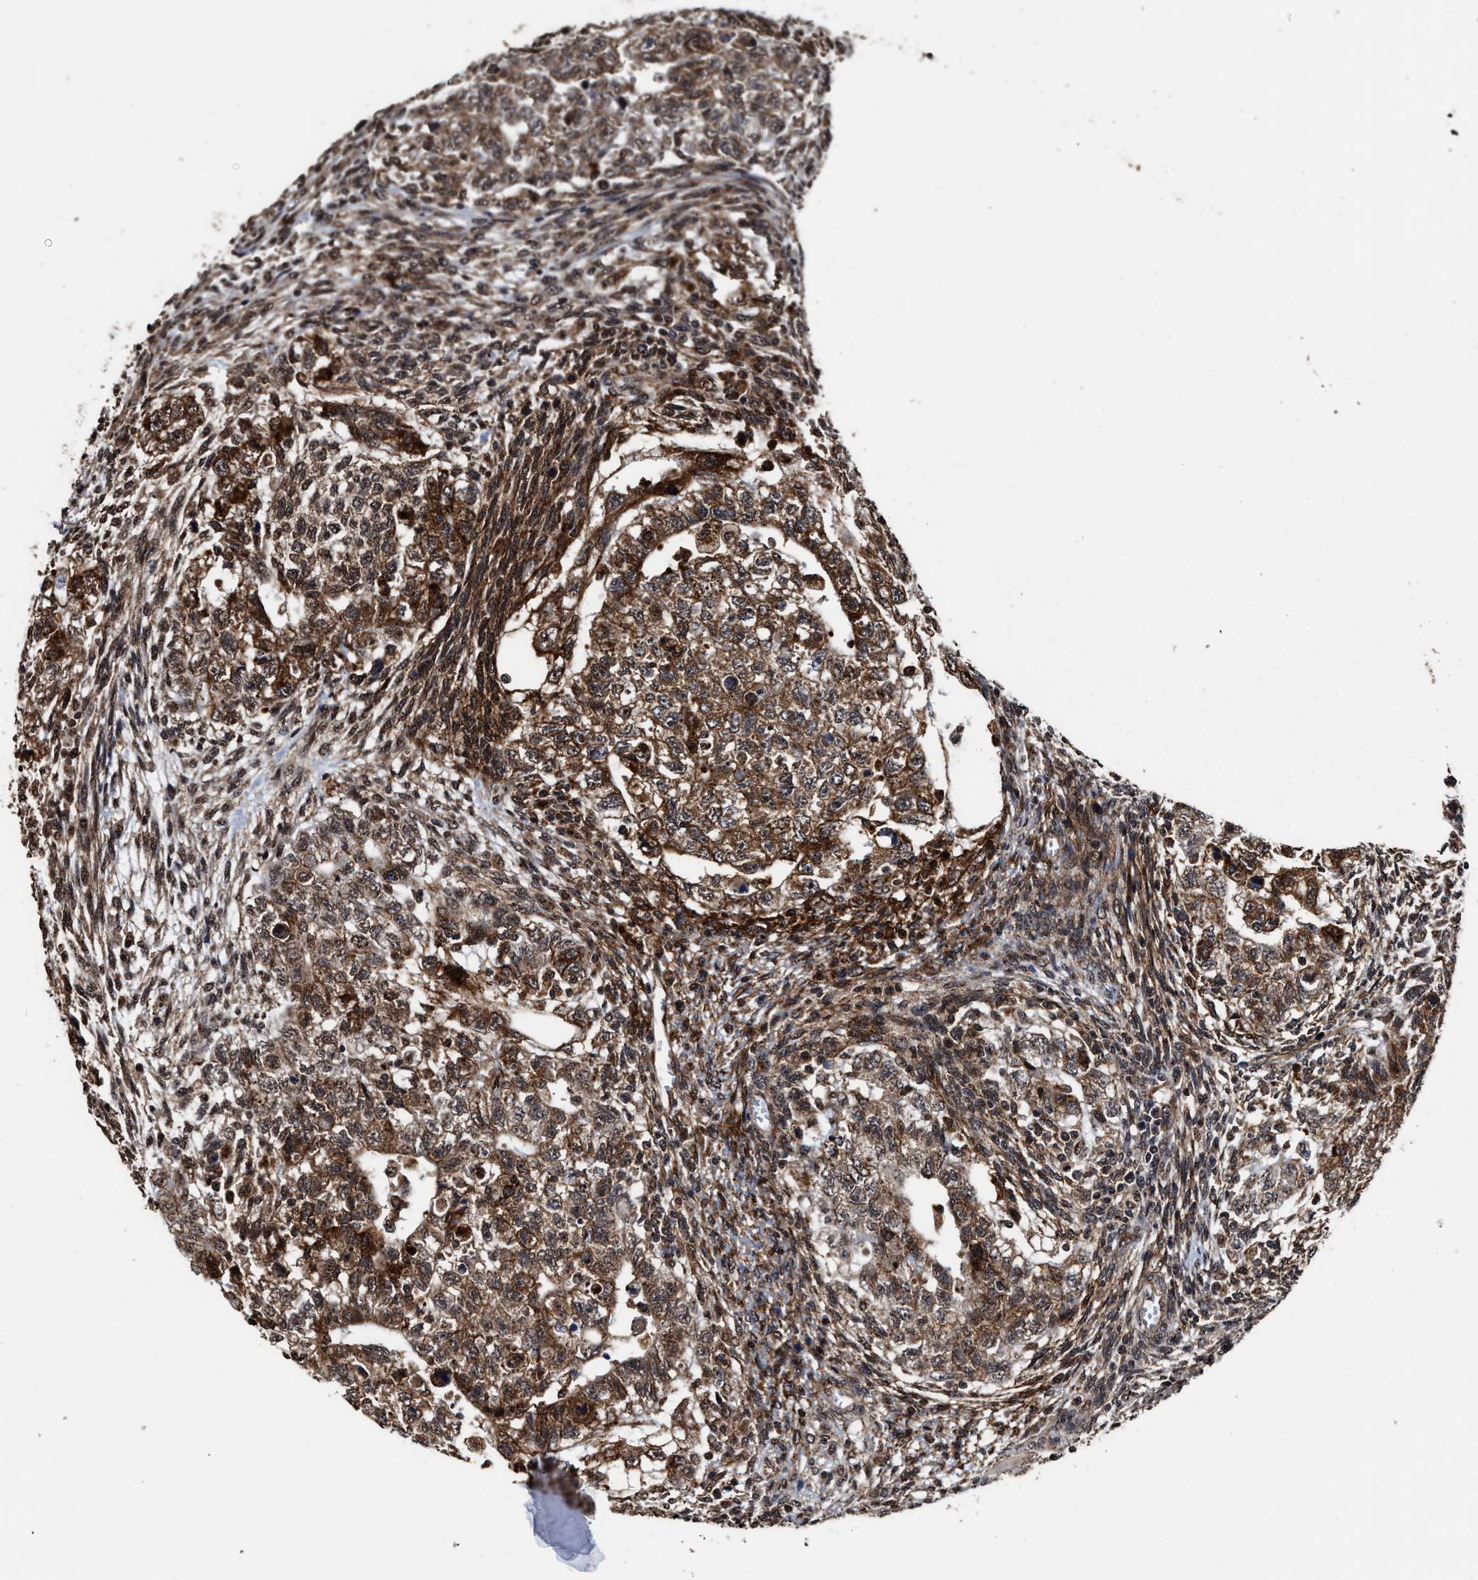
{"staining": {"intensity": "strong", "quantity": ">75%", "location": "cytoplasmic/membranous"}, "tissue": "testis cancer", "cell_type": "Tumor cells", "image_type": "cancer", "snomed": [{"axis": "morphology", "description": "Normal tissue, NOS"}, {"axis": "morphology", "description": "Carcinoma, Embryonal, NOS"}, {"axis": "topography", "description": "Testis"}], "caption": "Immunohistochemistry (IHC) of testis embryonal carcinoma shows high levels of strong cytoplasmic/membranous staining in about >75% of tumor cells.", "gene": "SEPTIN2", "patient": {"sex": "male", "age": 36}}